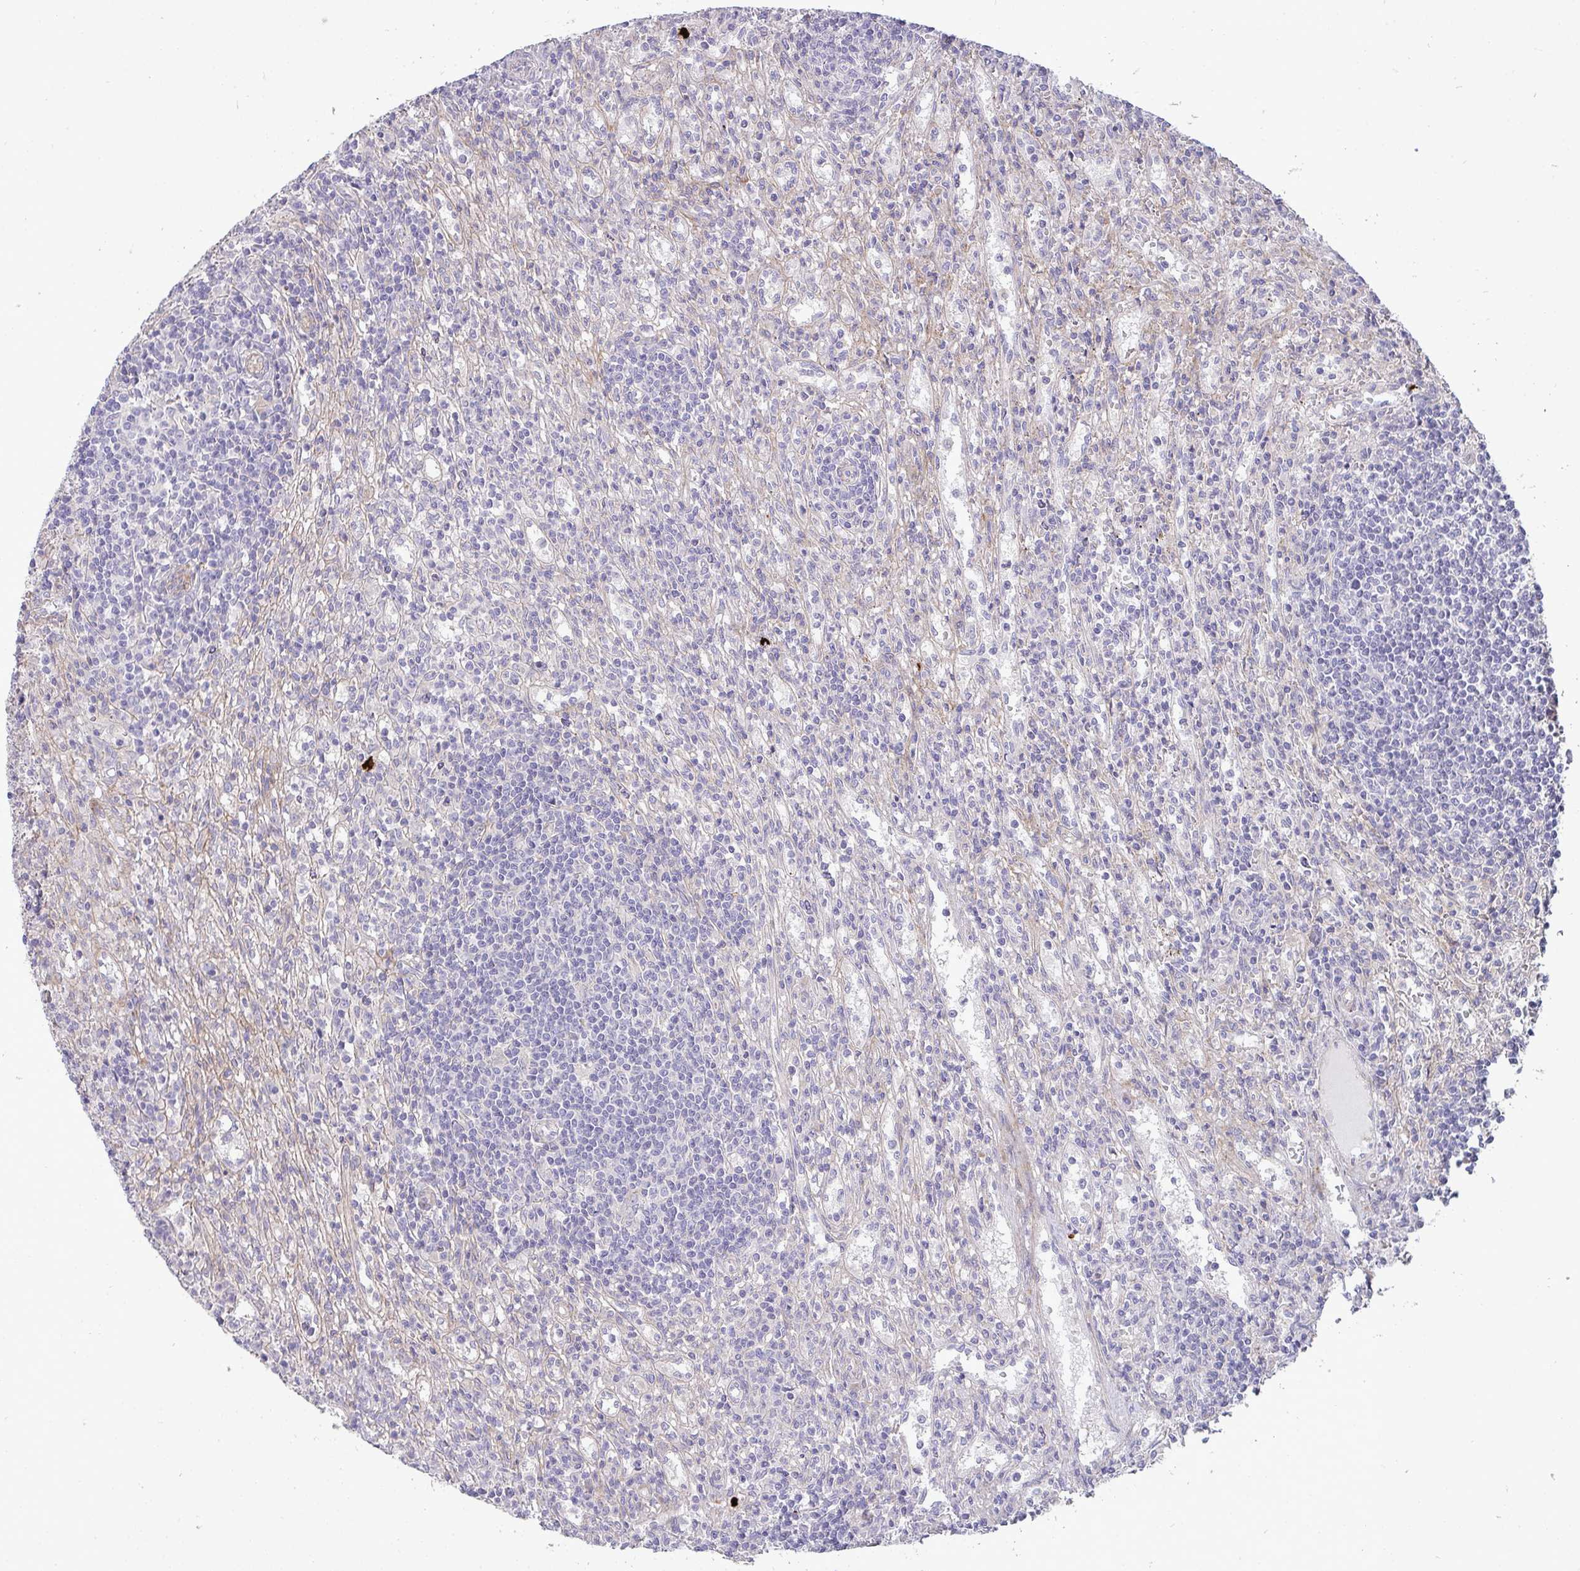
{"staining": {"intensity": "negative", "quantity": "none", "location": "none"}, "tissue": "lymphoma", "cell_type": "Tumor cells", "image_type": "cancer", "snomed": [{"axis": "morphology", "description": "Malignant lymphoma, non-Hodgkin's type, Low grade"}, {"axis": "topography", "description": "Spleen"}], "caption": "This is an immunohistochemistry micrograph of human low-grade malignant lymphoma, non-Hodgkin's type. There is no staining in tumor cells.", "gene": "SH2D1B", "patient": {"sex": "male", "age": 76}}